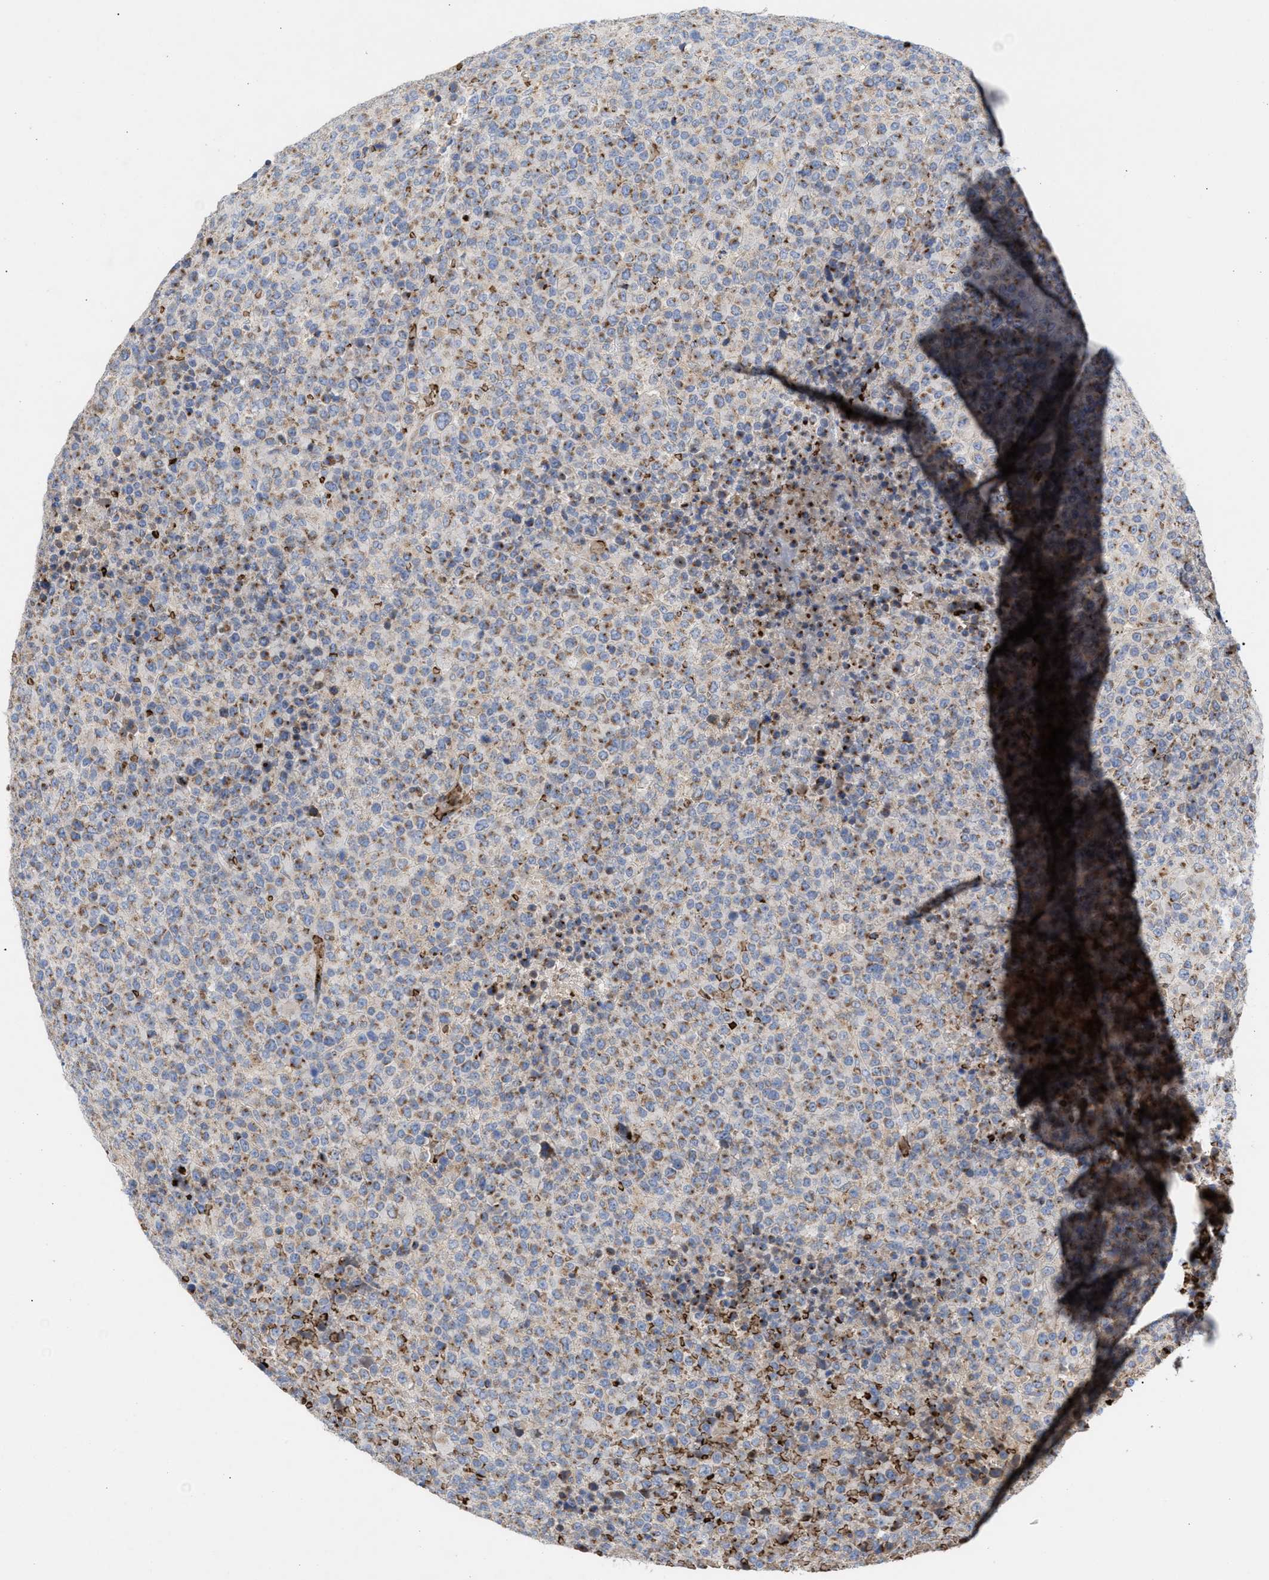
{"staining": {"intensity": "moderate", "quantity": ">75%", "location": "cytoplasmic/membranous"}, "tissue": "lymphoma", "cell_type": "Tumor cells", "image_type": "cancer", "snomed": [{"axis": "morphology", "description": "Malignant lymphoma, non-Hodgkin's type, High grade"}, {"axis": "topography", "description": "Lymph node"}], "caption": "Immunohistochemistry (IHC) (DAB) staining of human lymphoma displays moderate cytoplasmic/membranous protein staining in approximately >75% of tumor cells. The protein of interest is stained brown, and the nuclei are stained in blue (DAB IHC with brightfield microscopy, high magnification).", "gene": "CCL2", "patient": {"sex": "male", "age": 13}}